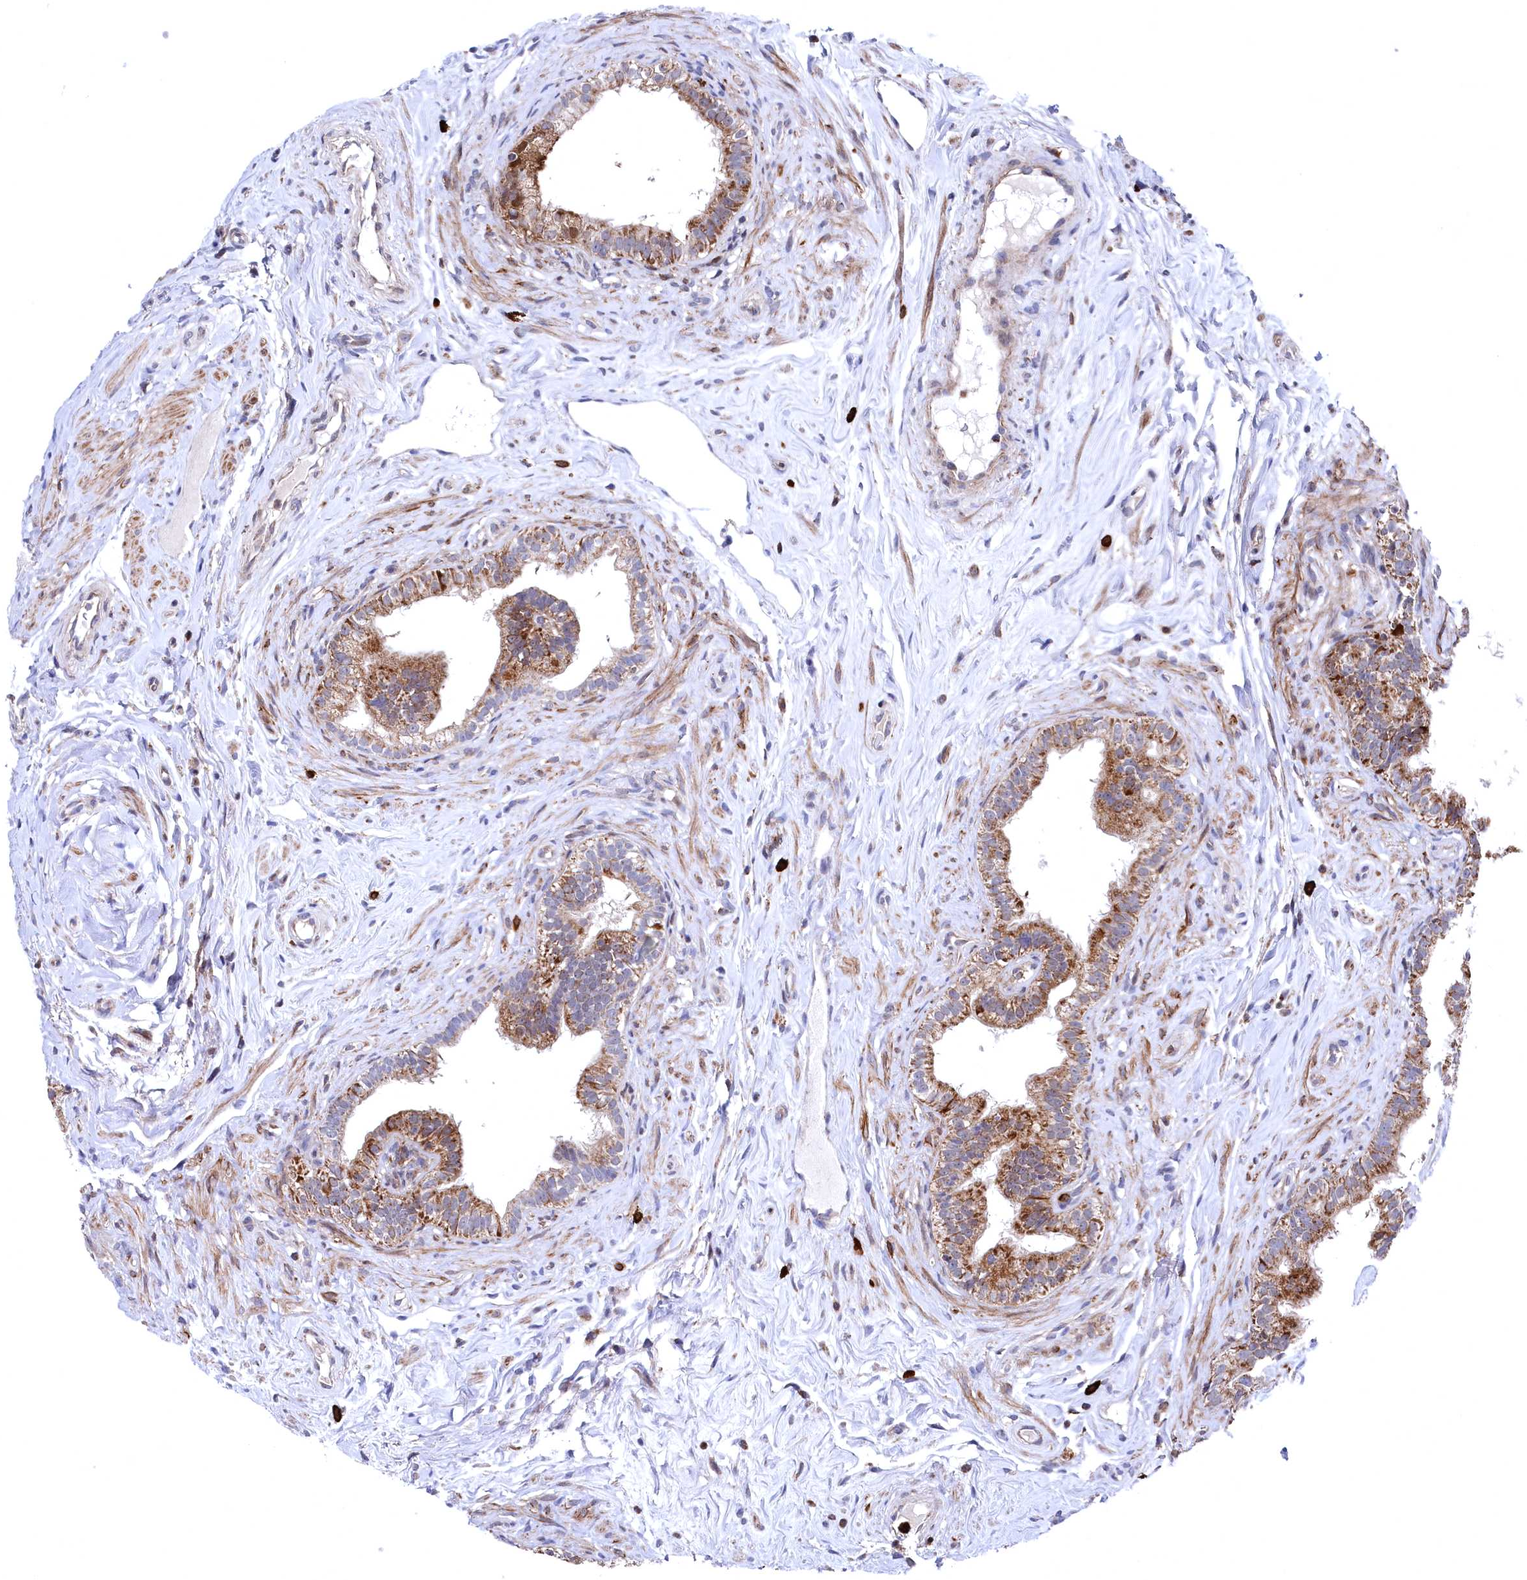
{"staining": {"intensity": "moderate", "quantity": "25%-75%", "location": "cytoplasmic/membranous"}, "tissue": "epididymis", "cell_type": "Glandular cells", "image_type": "normal", "snomed": [{"axis": "morphology", "description": "Normal tissue, NOS"}, {"axis": "topography", "description": "Epididymis"}], "caption": "A high-resolution micrograph shows IHC staining of unremarkable epididymis, which exhibits moderate cytoplasmic/membranous expression in approximately 25%-75% of glandular cells.", "gene": "CHCHD1", "patient": {"sex": "male", "age": 84}}